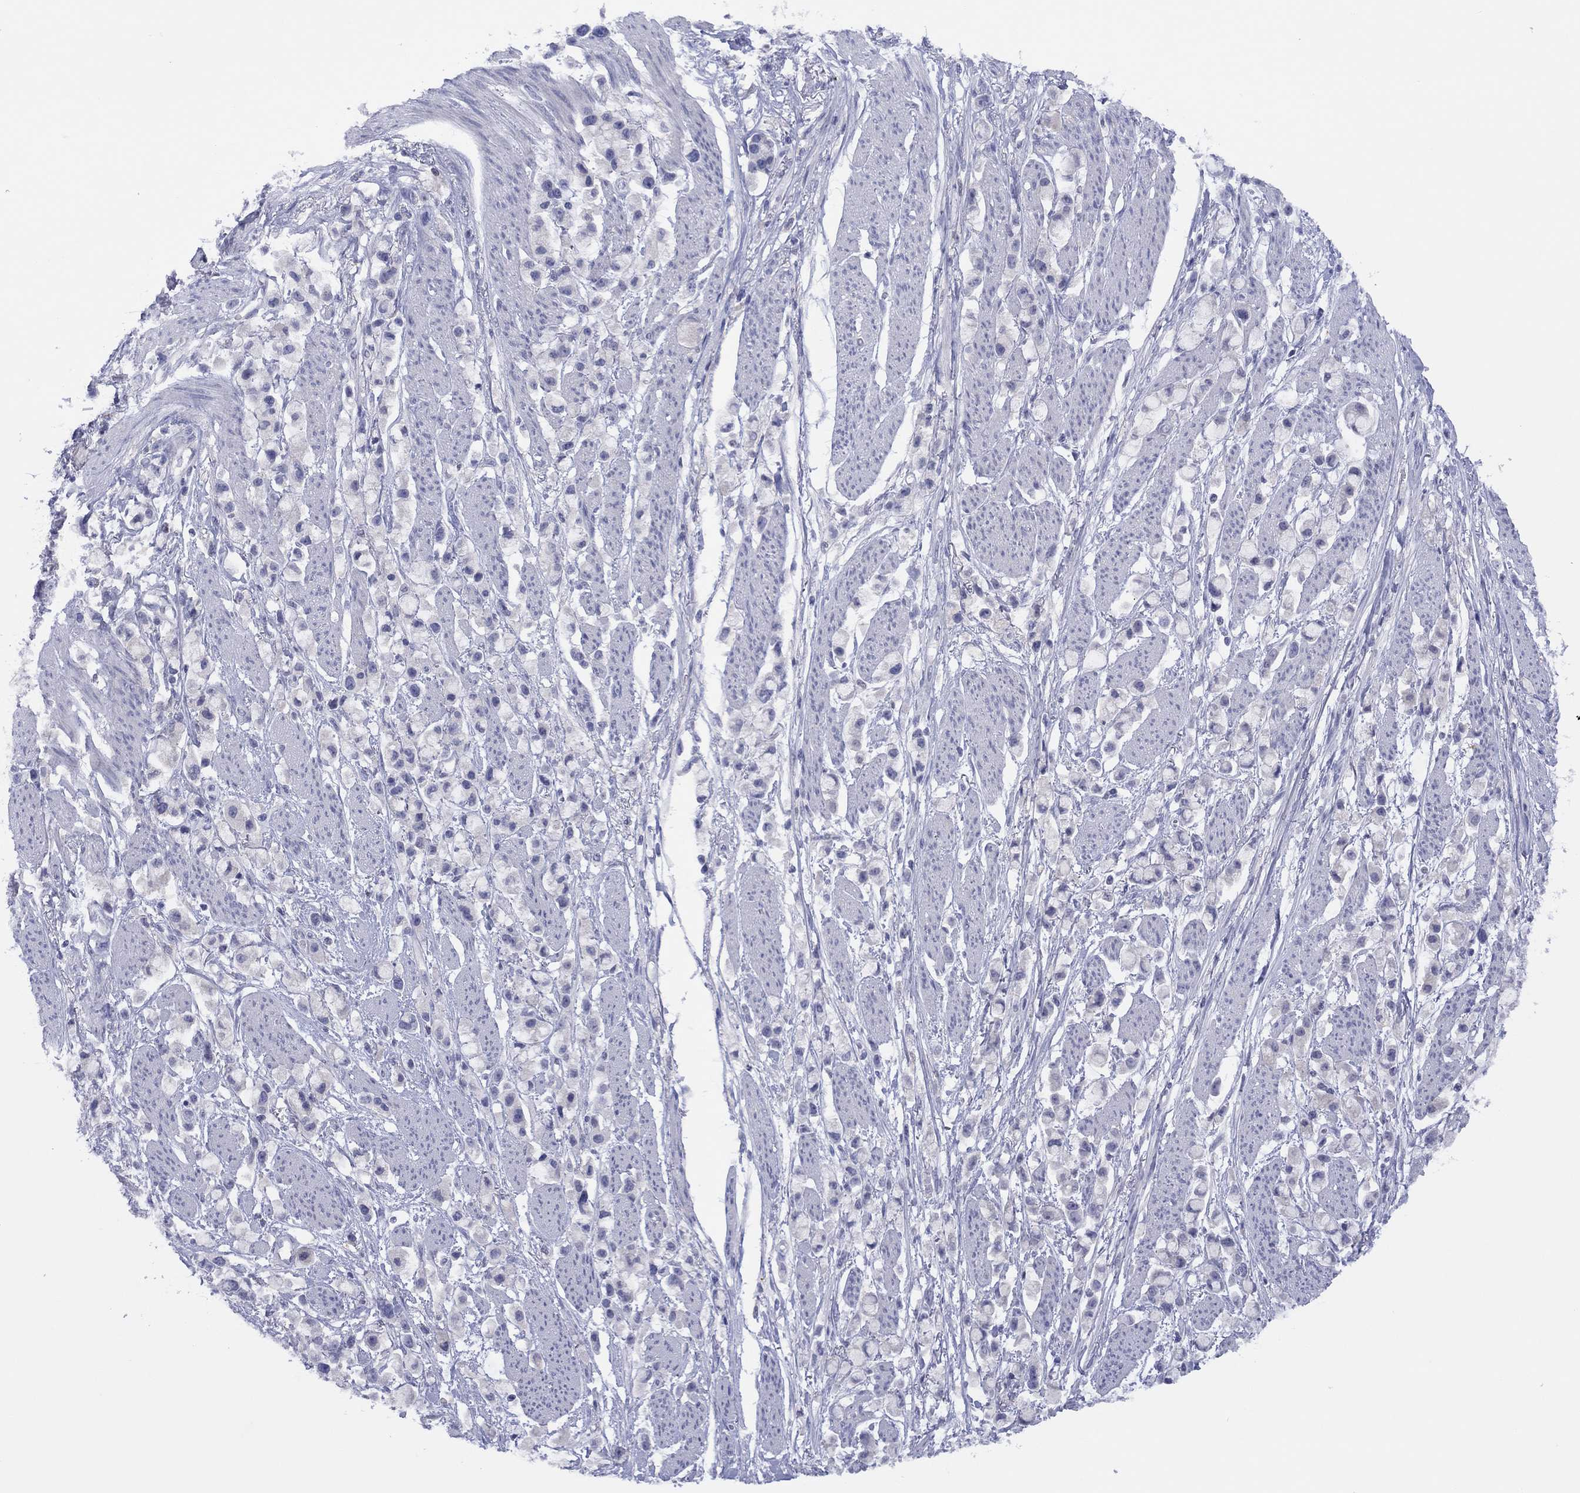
{"staining": {"intensity": "negative", "quantity": "none", "location": "none"}, "tissue": "stomach cancer", "cell_type": "Tumor cells", "image_type": "cancer", "snomed": [{"axis": "morphology", "description": "Adenocarcinoma, NOS"}, {"axis": "topography", "description": "Stomach"}], "caption": "A high-resolution micrograph shows IHC staining of stomach cancer (adenocarcinoma), which demonstrates no significant expression in tumor cells. The staining was performed using DAB to visualize the protein expression in brown, while the nuclei were stained in blue with hematoxylin (Magnification: 20x).", "gene": "CYP2B6", "patient": {"sex": "female", "age": 81}}